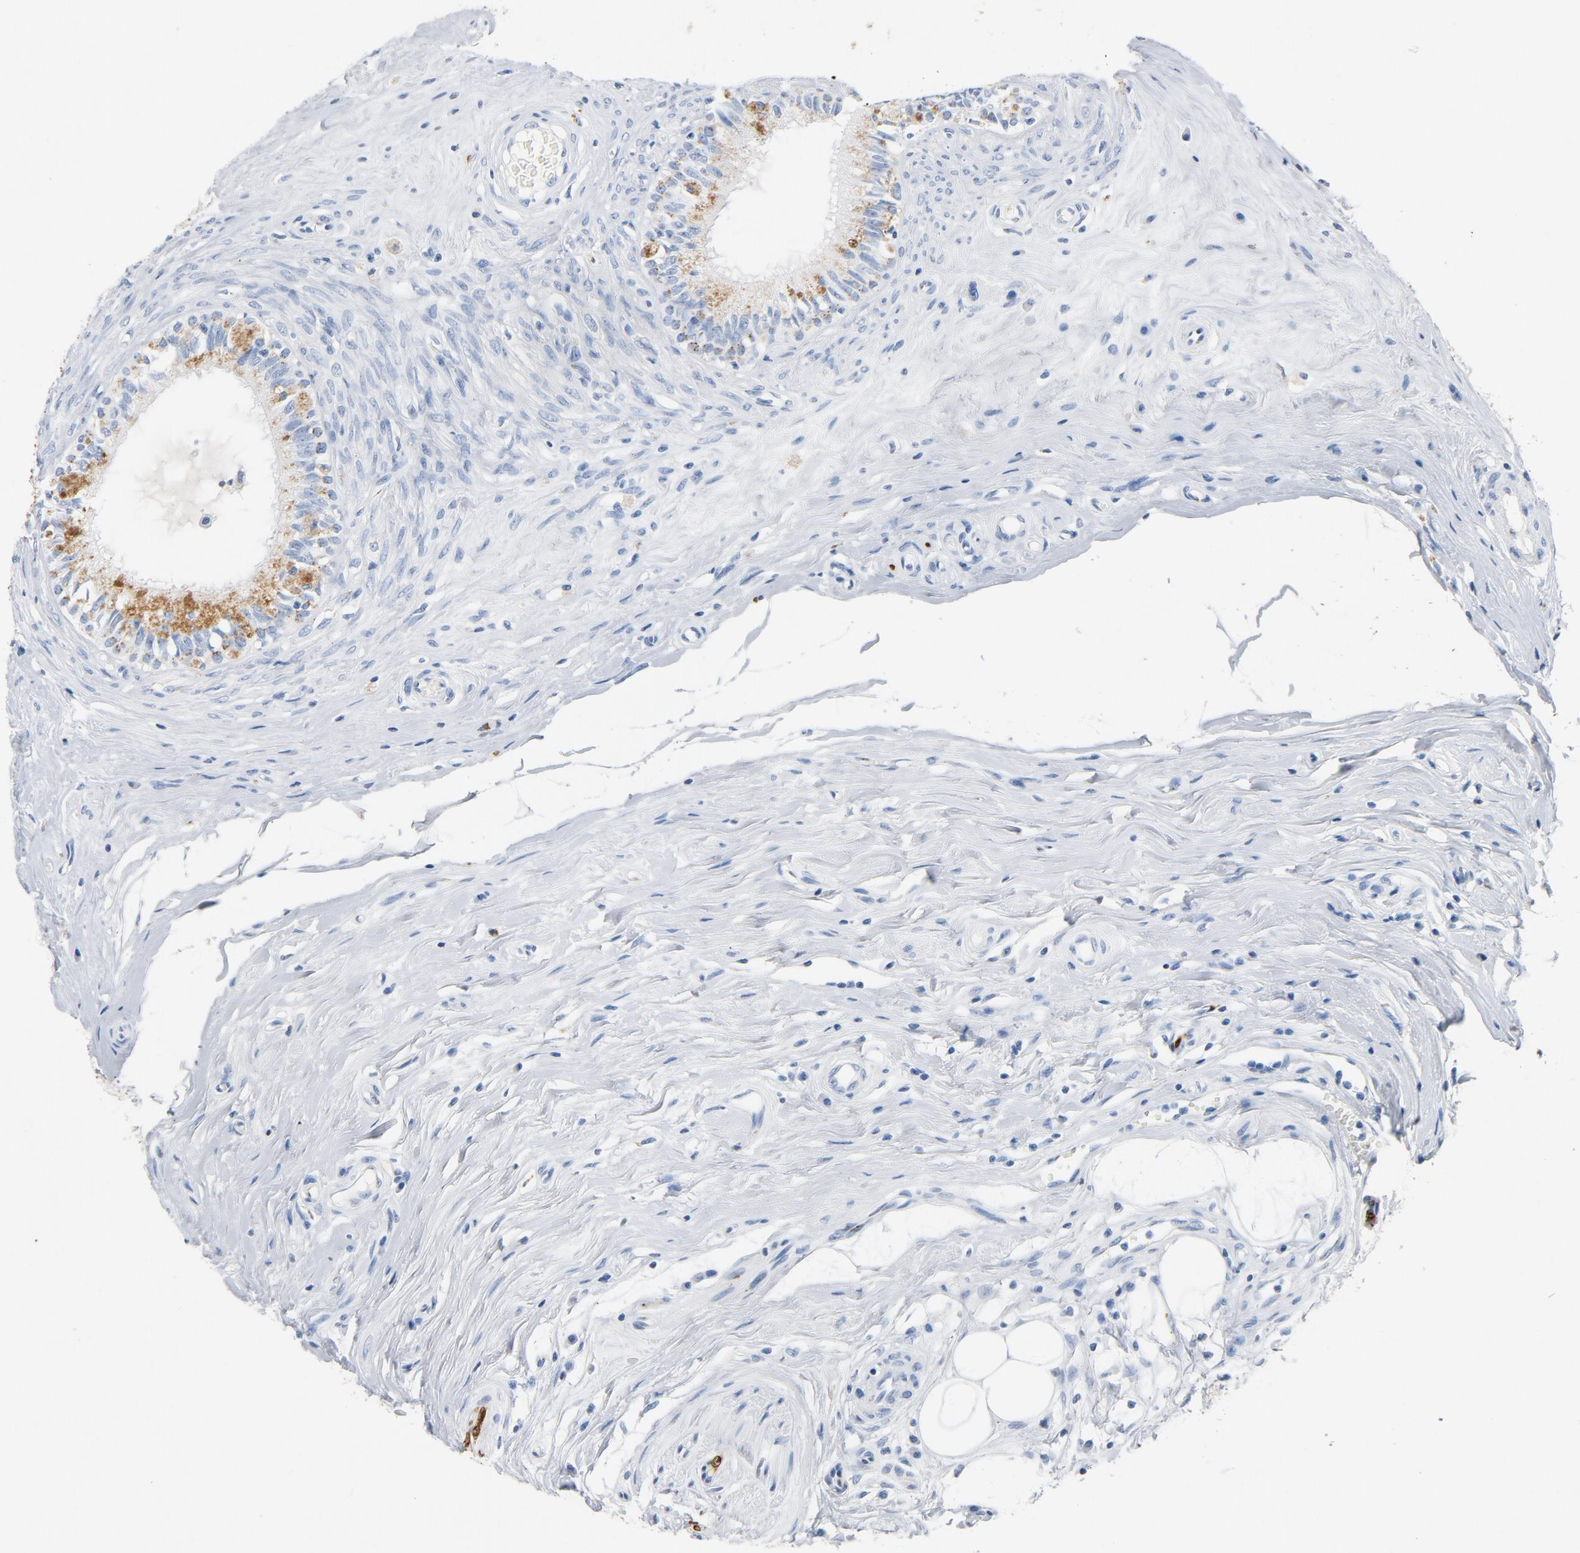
{"staining": {"intensity": "strong", "quantity": "25%-75%", "location": "cytoplasmic/membranous"}, "tissue": "epididymis", "cell_type": "Glandular cells", "image_type": "normal", "snomed": [{"axis": "morphology", "description": "Normal tissue, NOS"}, {"axis": "morphology", "description": "Inflammation, NOS"}, {"axis": "topography", "description": "Epididymis"}], "caption": "Immunohistochemical staining of benign human epididymis exhibits 25%-75% levels of strong cytoplasmic/membranous protein staining in about 25%-75% of glandular cells.", "gene": "PTPRB", "patient": {"sex": "male", "age": 84}}